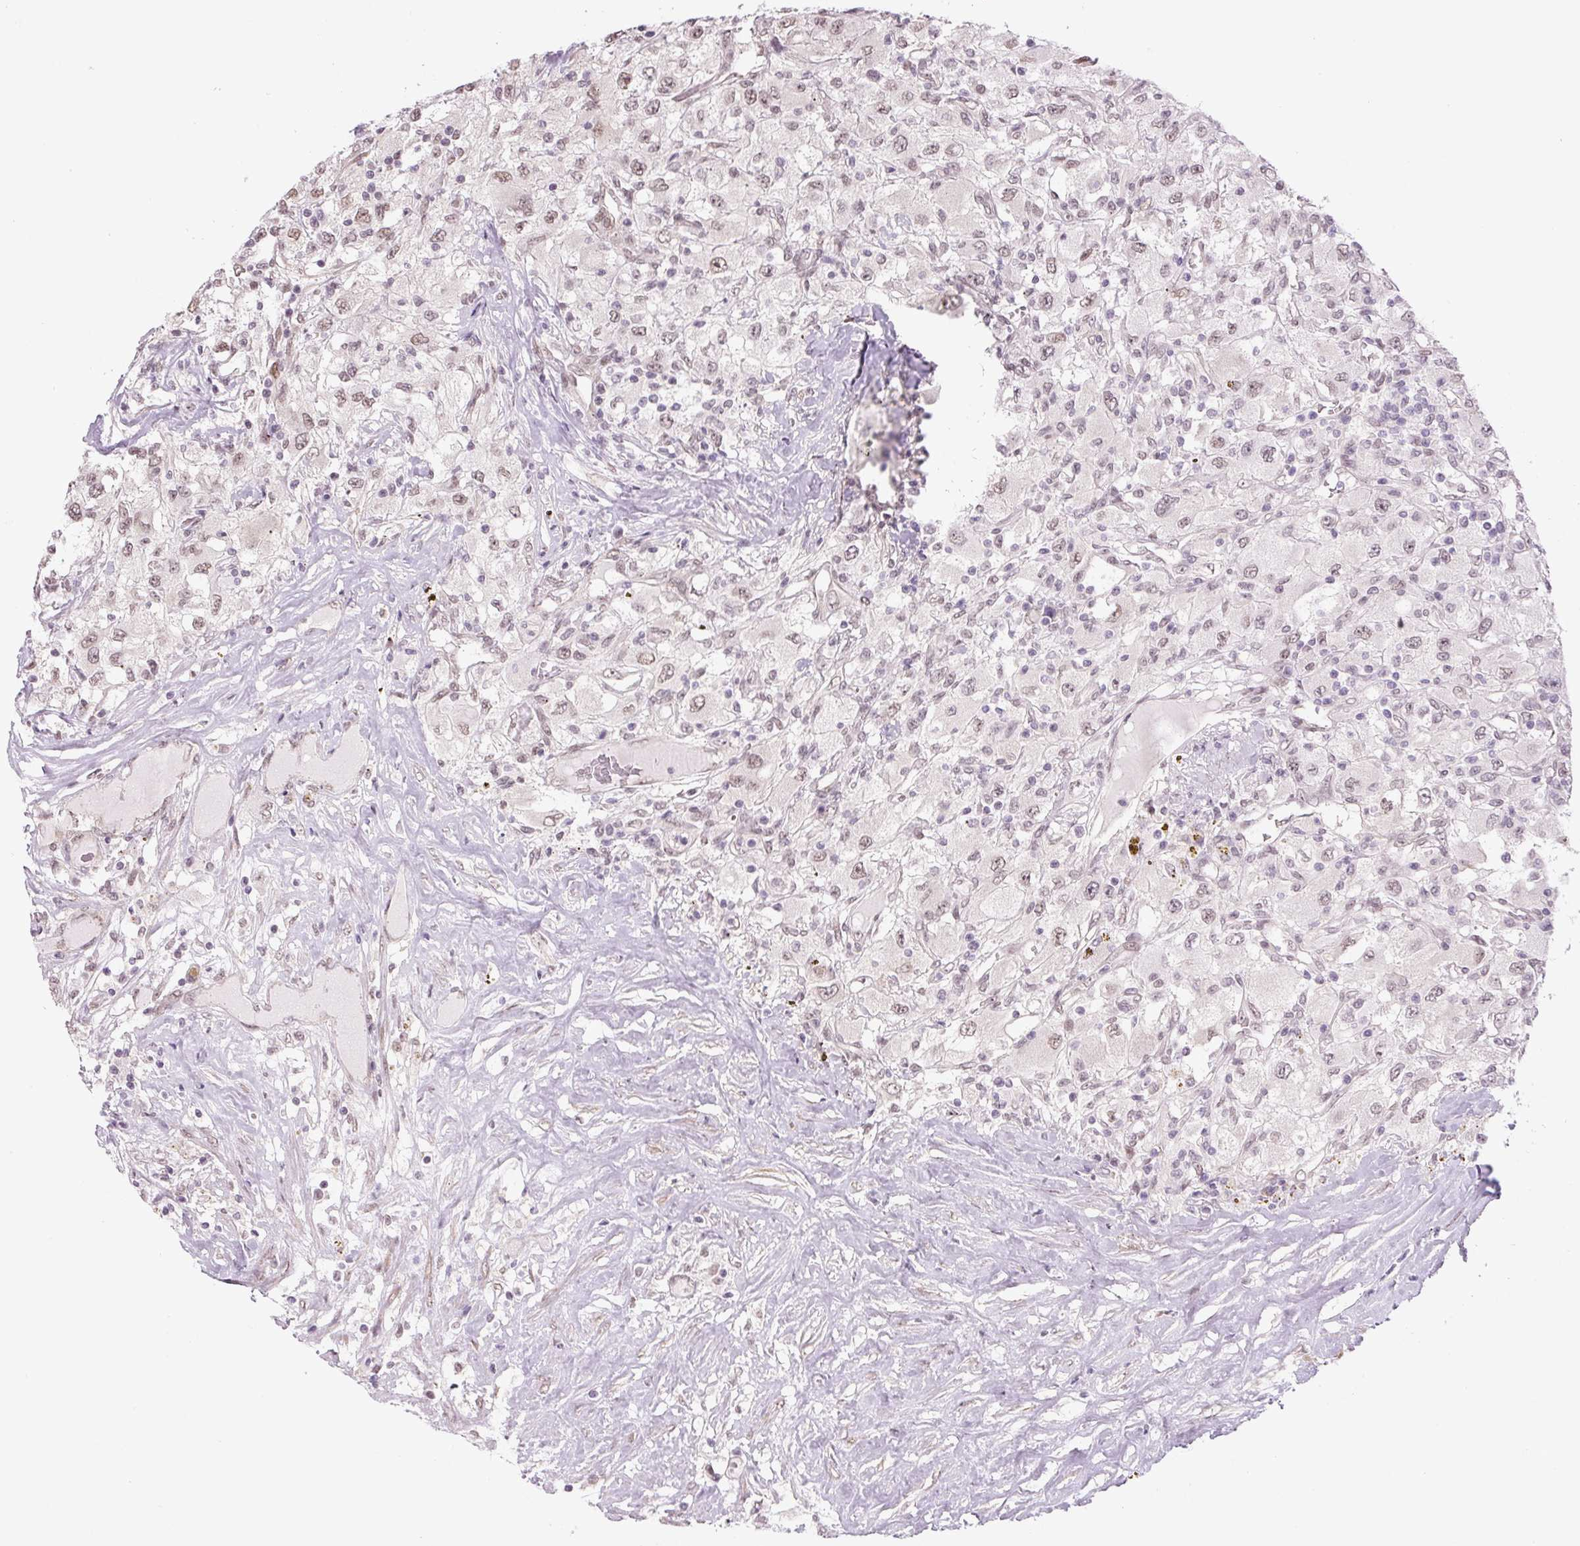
{"staining": {"intensity": "weak", "quantity": "25%-75%", "location": "nuclear"}, "tissue": "renal cancer", "cell_type": "Tumor cells", "image_type": "cancer", "snomed": [{"axis": "morphology", "description": "Adenocarcinoma, NOS"}, {"axis": "topography", "description": "Kidney"}], "caption": "Adenocarcinoma (renal) stained with DAB immunohistochemistry (IHC) exhibits low levels of weak nuclear positivity in about 25%-75% of tumor cells.", "gene": "TCFL5", "patient": {"sex": "female", "age": 67}}